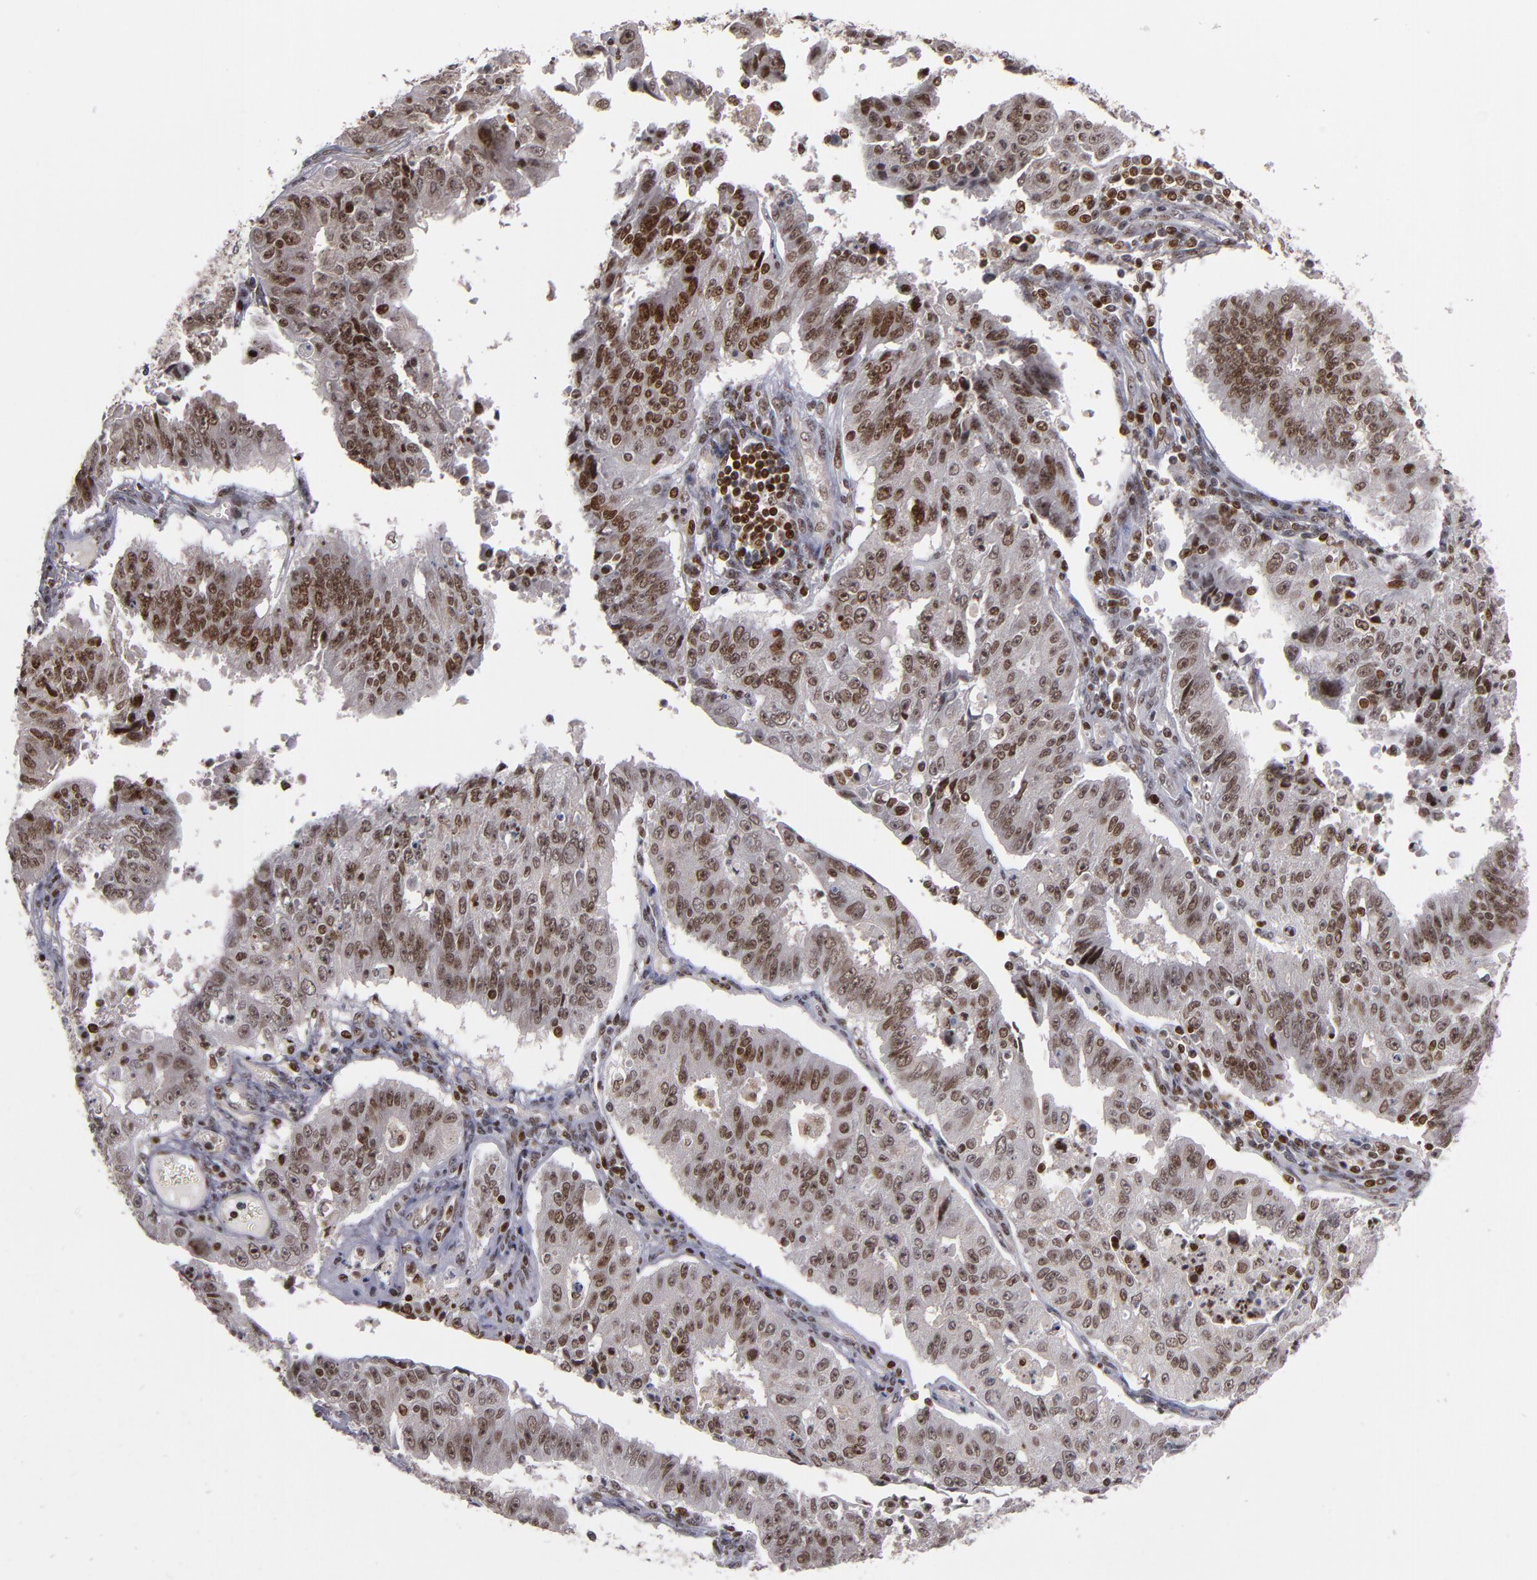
{"staining": {"intensity": "moderate", "quantity": ">75%", "location": "nuclear"}, "tissue": "endometrial cancer", "cell_type": "Tumor cells", "image_type": "cancer", "snomed": [{"axis": "morphology", "description": "Adenocarcinoma, NOS"}, {"axis": "topography", "description": "Endometrium"}], "caption": "Immunohistochemical staining of human endometrial cancer displays moderate nuclear protein positivity in about >75% of tumor cells. The staining was performed using DAB, with brown indicating positive protein expression. Nuclei are stained blue with hematoxylin.", "gene": "KDM6A", "patient": {"sex": "female", "age": 42}}